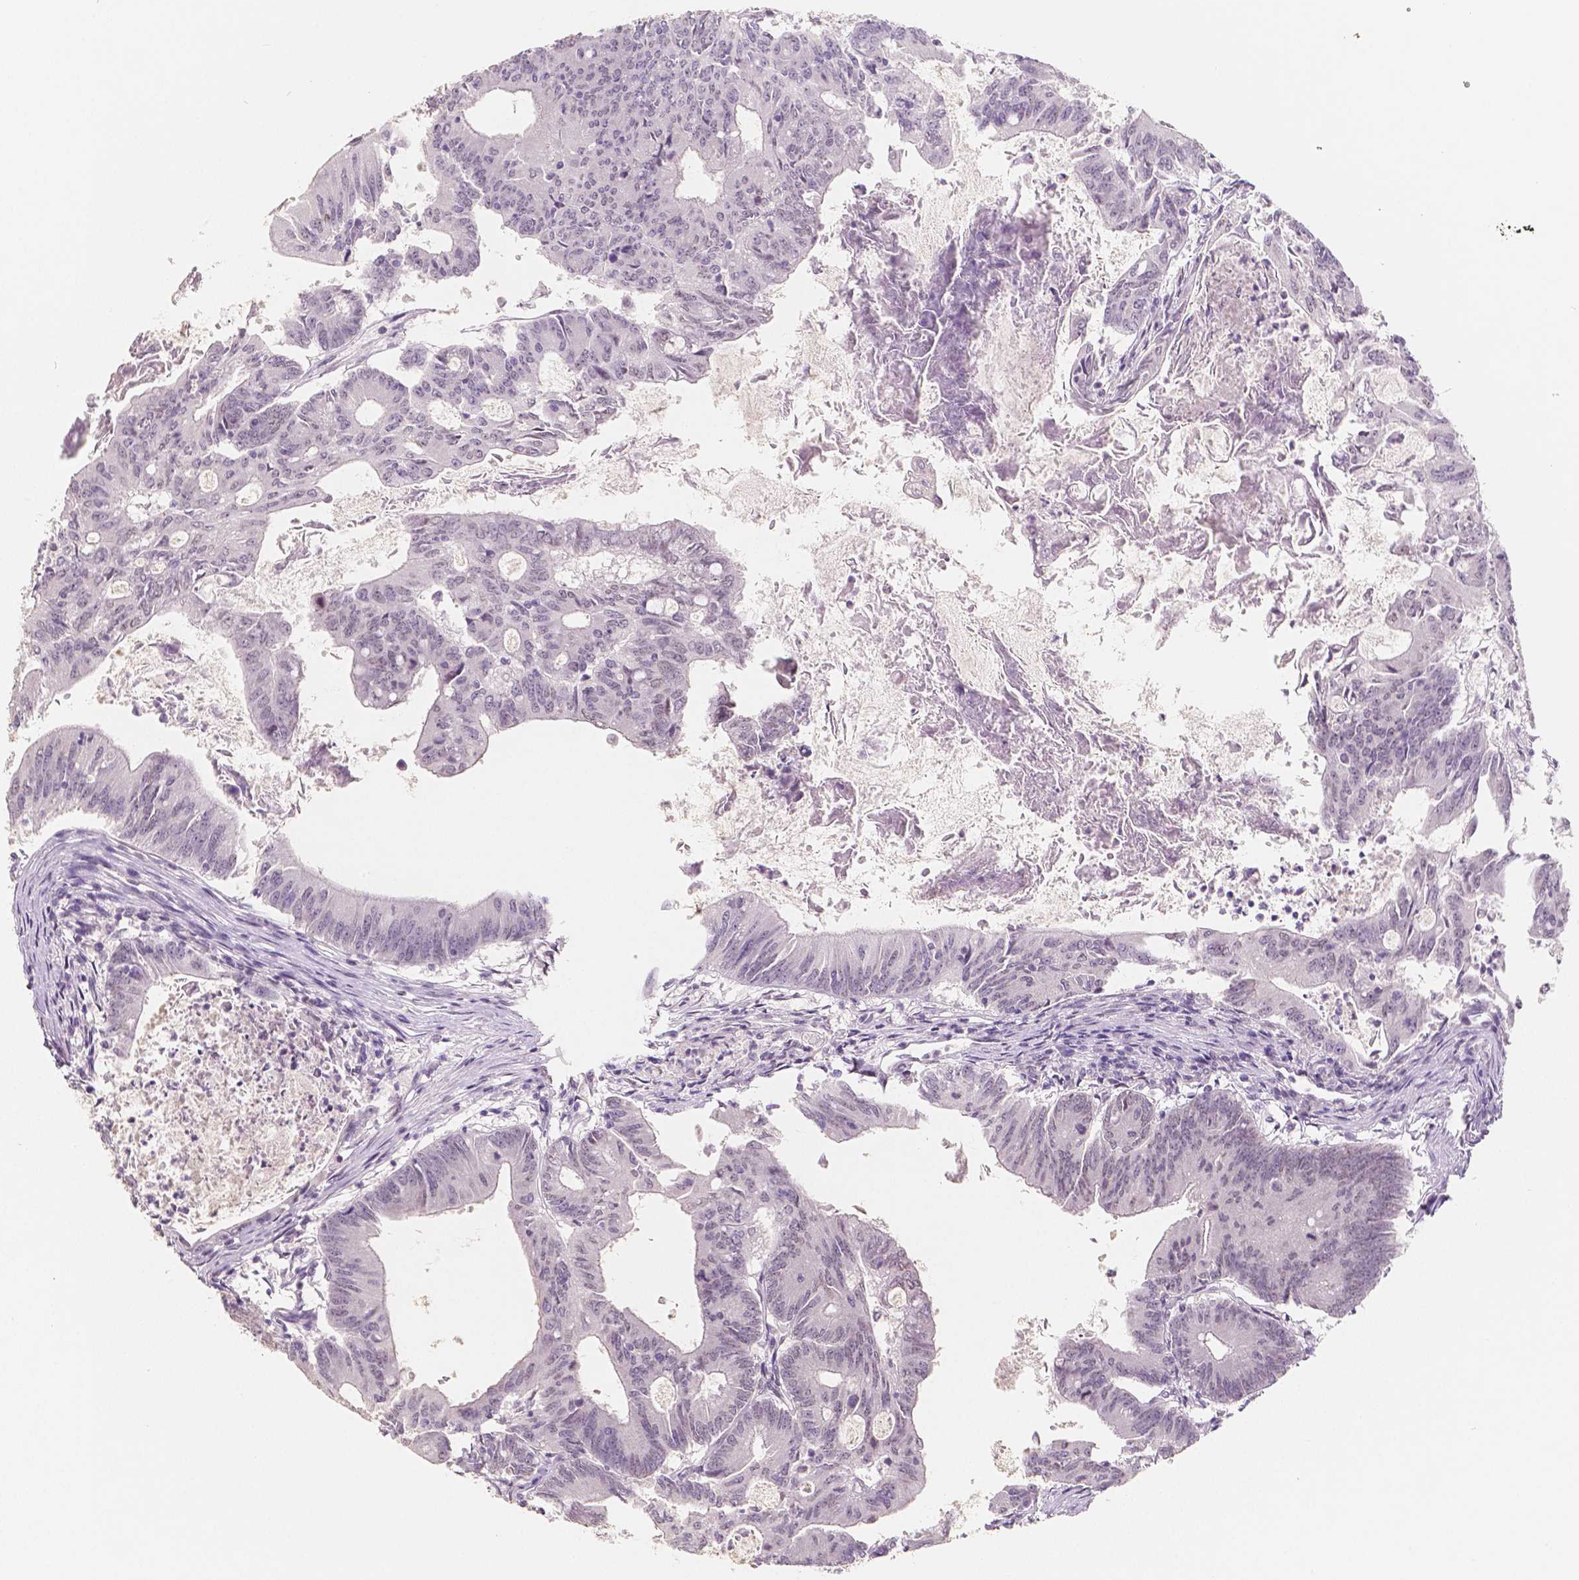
{"staining": {"intensity": "negative", "quantity": "none", "location": "none"}, "tissue": "colorectal cancer", "cell_type": "Tumor cells", "image_type": "cancer", "snomed": [{"axis": "morphology", "description": "Adenocarcinoma, NOS"}, {"axis": "topography", "description": "Colon"}], "caption": "This is an immunohistochemistry (IHC) micrograph of colorectal adenocarcinoma. There is no staining in tumor cells.", "gene": "KDM5B", "patient": {"sex": "female", "age": 70}}